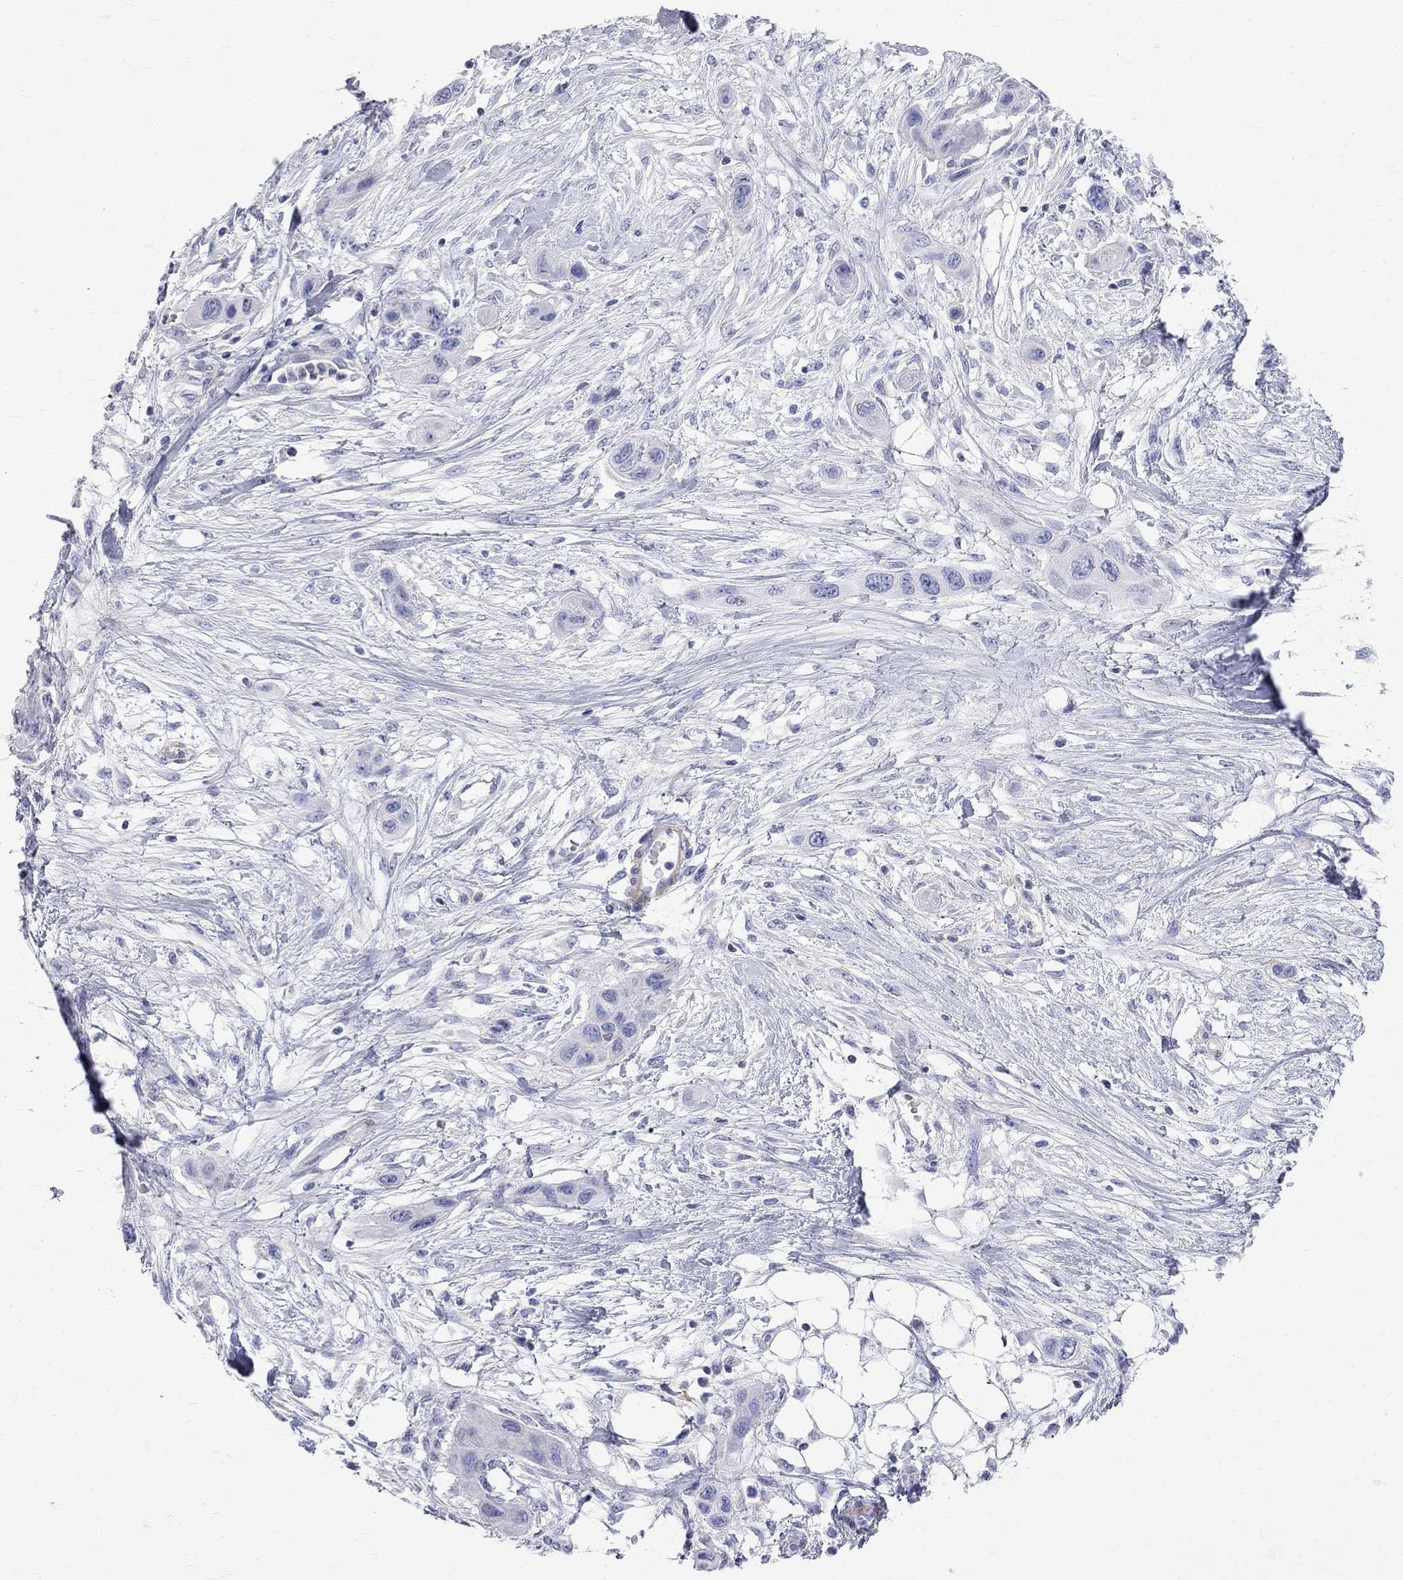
{"staining": {"intensity": "negative", "quantity": "none", "location": "none"}, "tissue": "skin cancer", "cell_type": "Tumor cells", "image_type": "cancer", "snomed": [{"axis": "morphology", "description": "Squamous cell carcinoma, NOS"}, {"axis": "topography", "description": "Skin"}], "caption": "A histopathology image of human skin cancer is negative for staining in tumor cells. (DAB (3,3'-diaminobenzidine) IHC, high magnification).", "gene": "S100A3", "patient": {"sex": "male", "age": 79}}